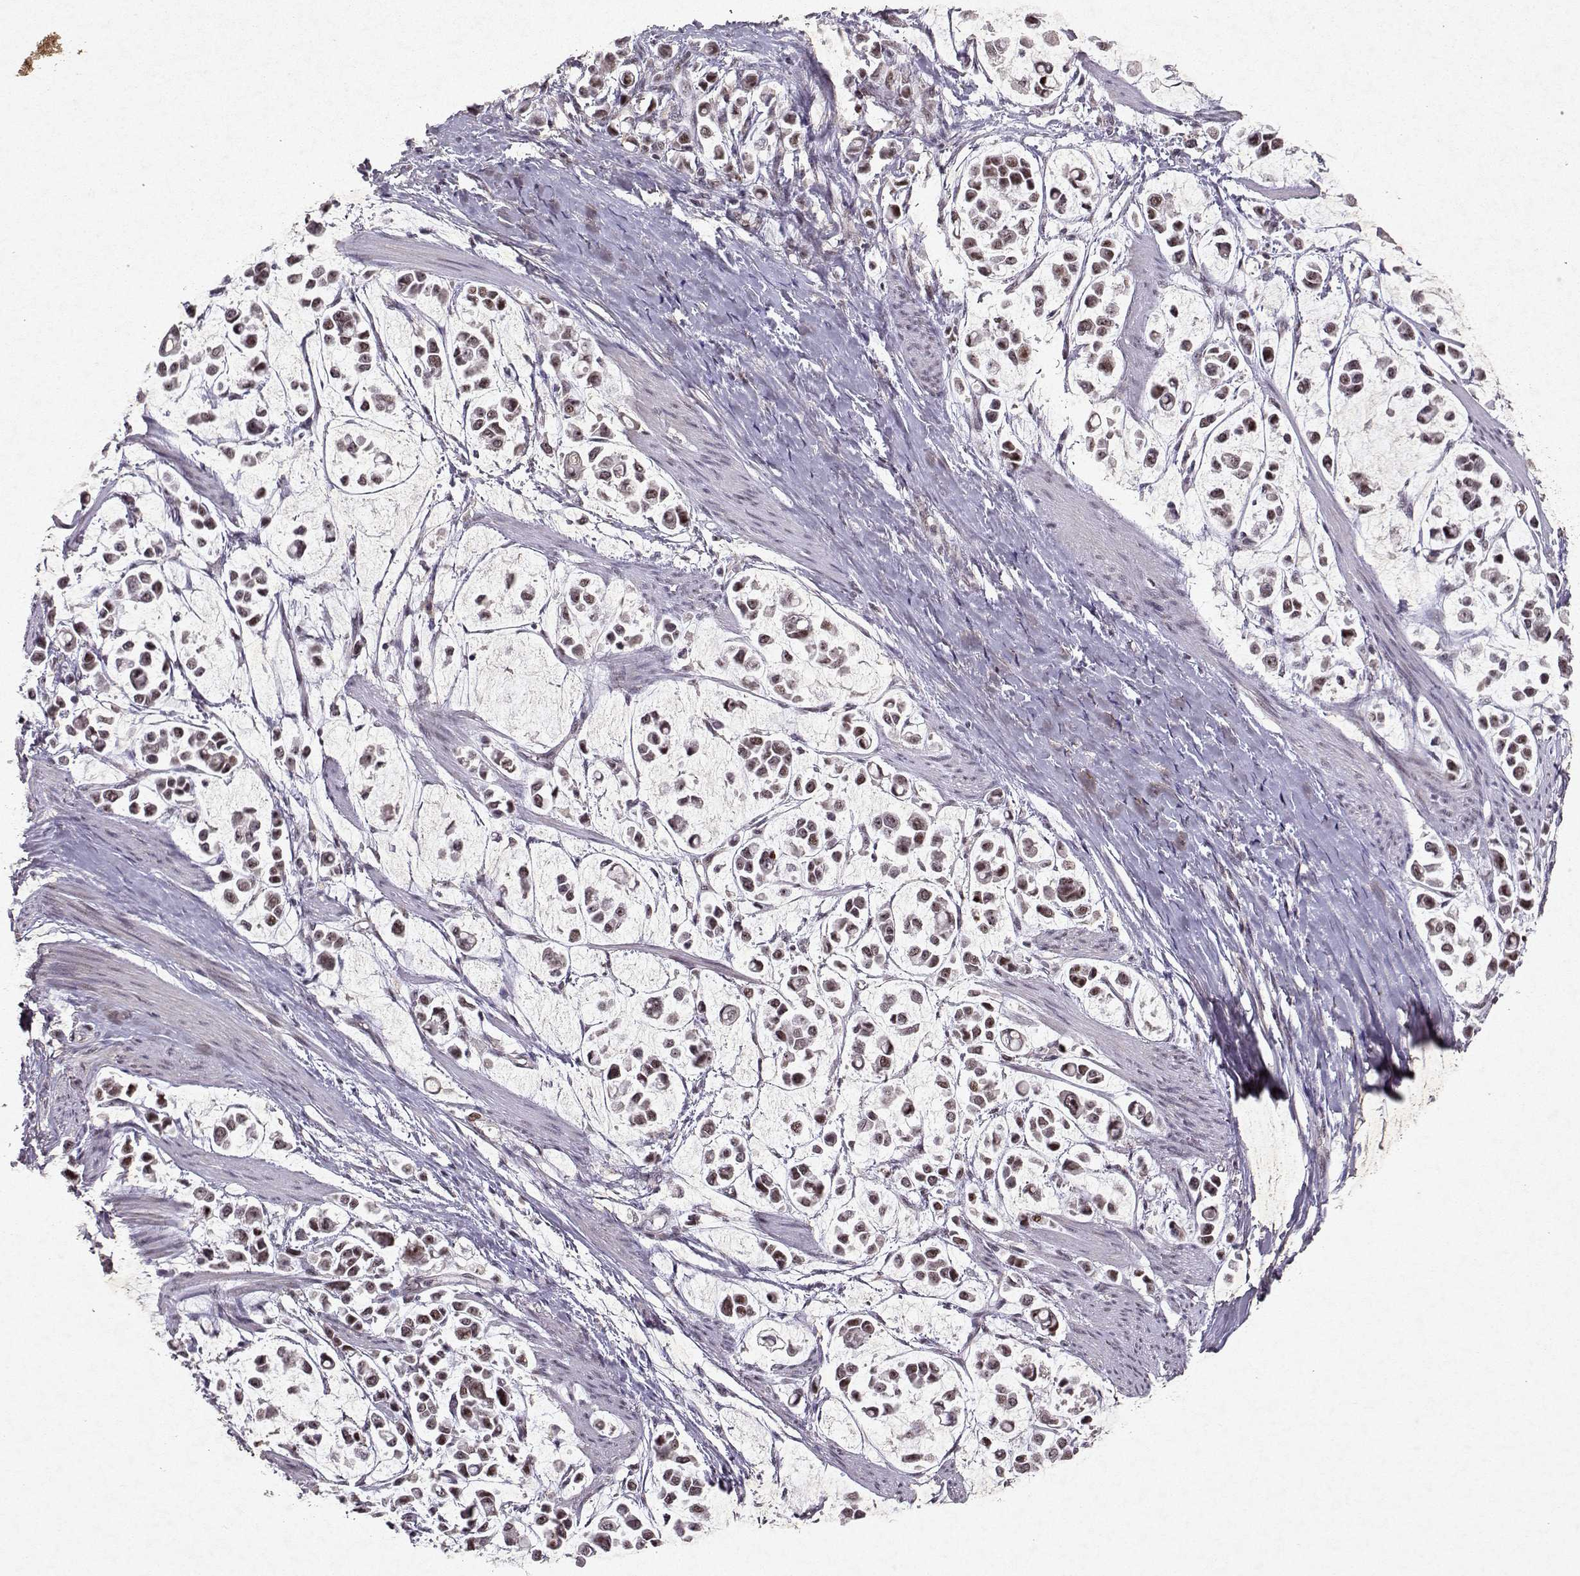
{"staining": {"intensity": "moderate", "quantity": "25%-75%", "location": "nuclear"}, "tissue": "stomach cancer", "cell_type": "Tumor cells", "image_type": "cancer", "snomed": [{"axis": "morphology", "description": "Adenocarcinoma, NOS"}, {"axis": "topography", "description": "Stomach"}], "caption": "A micrograph of human stomach adenocarcinoma stained for a protein displays moderate nuclear brown staining in tumor cells.", "gene": "DDX56", "patient": {"sex": "male", "age": 82}}